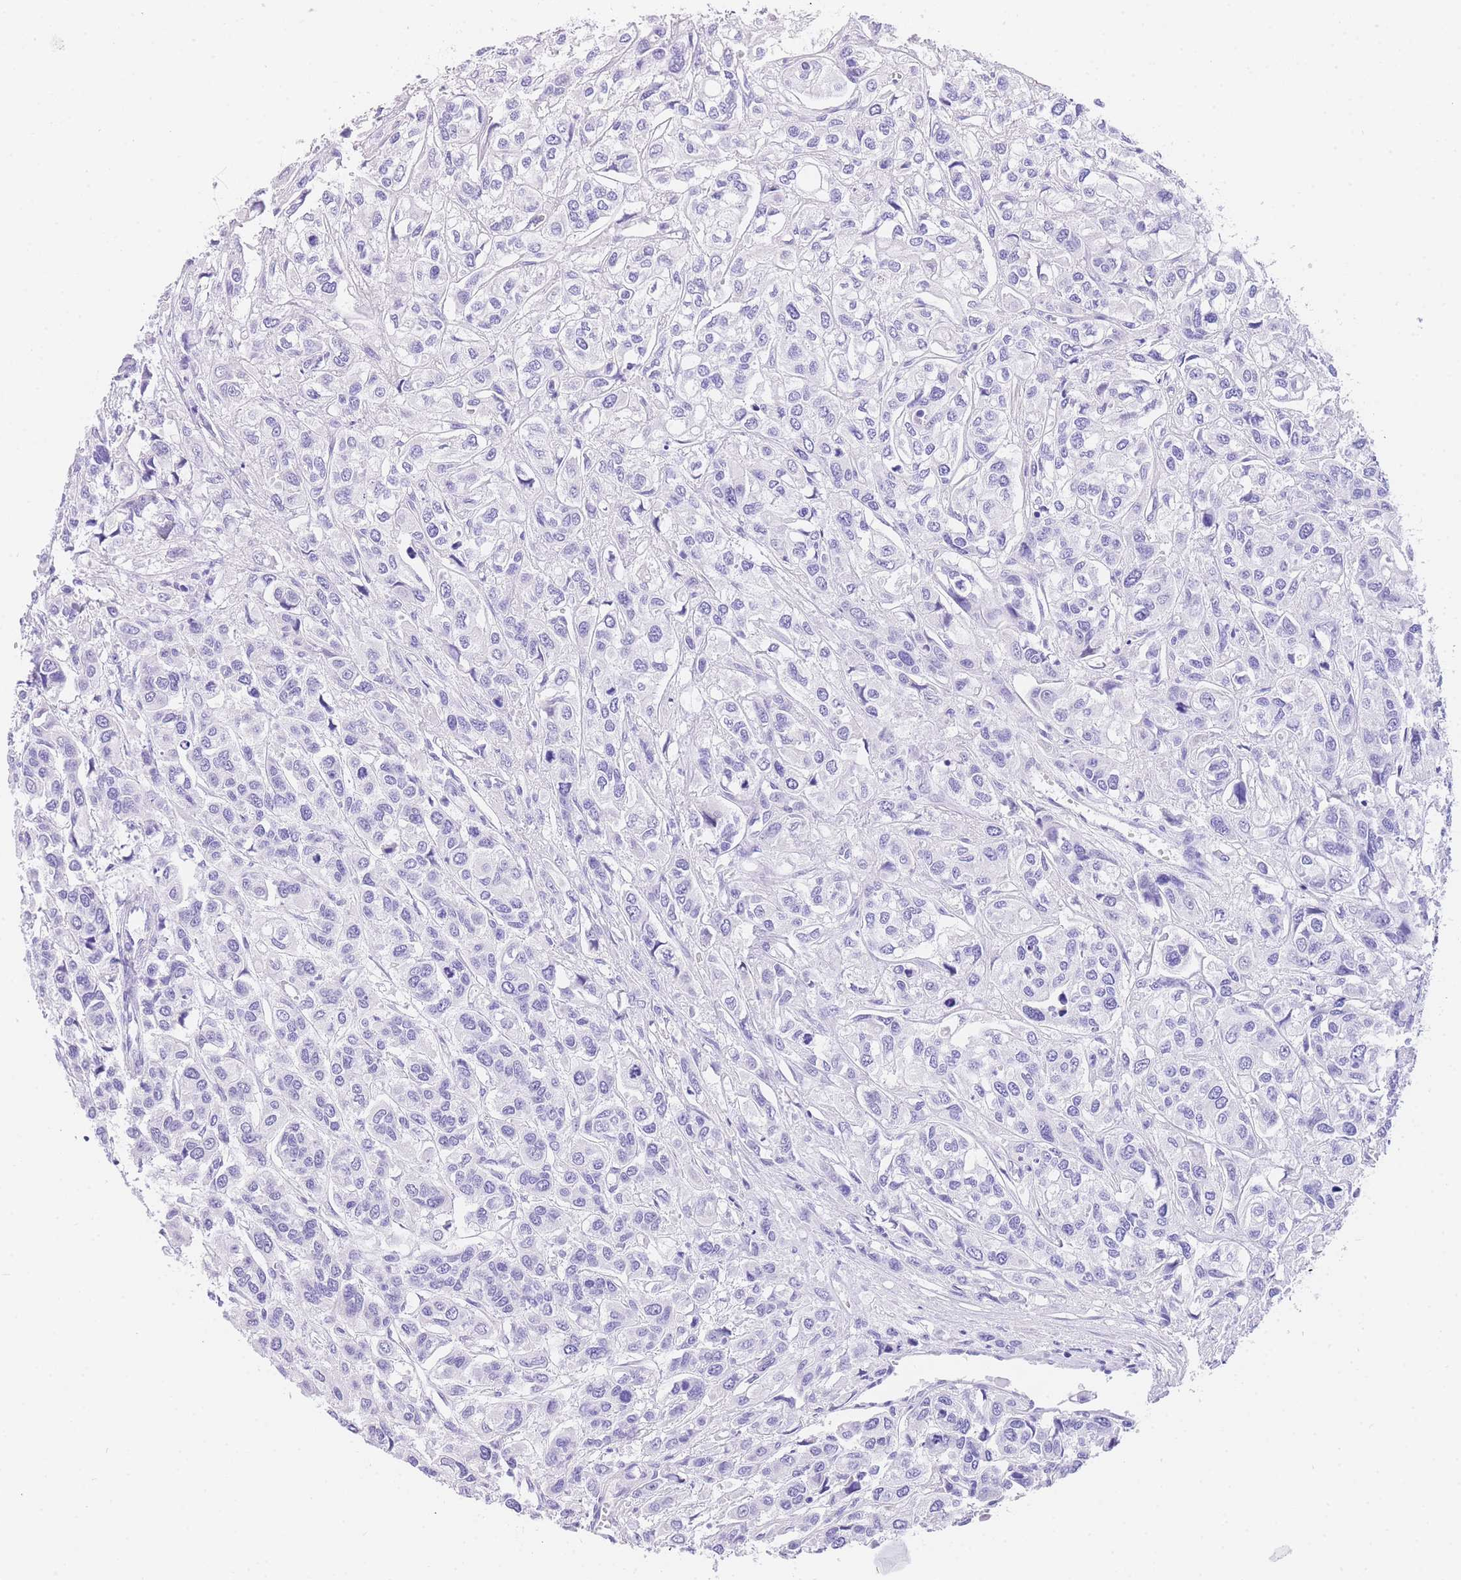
{"staining": {"intensity": "negative", "quantity": "none", "location": "none"}, "tissue": "urothelial cancer", "cell_type": "Tumor cells", "image_type": "cancer", "snomed": [{"axis": "morphology", "description": "Urothelial carcinoma, High grade"}, {"axis": "topography", "description": "Urinary bladder"}], "caption": "Human urothelial cancer stained for a protein using IHC exhibits no staining in tumor cells.", "gene": "NKD2", "patient": {"sex": "male", "age": 67}}